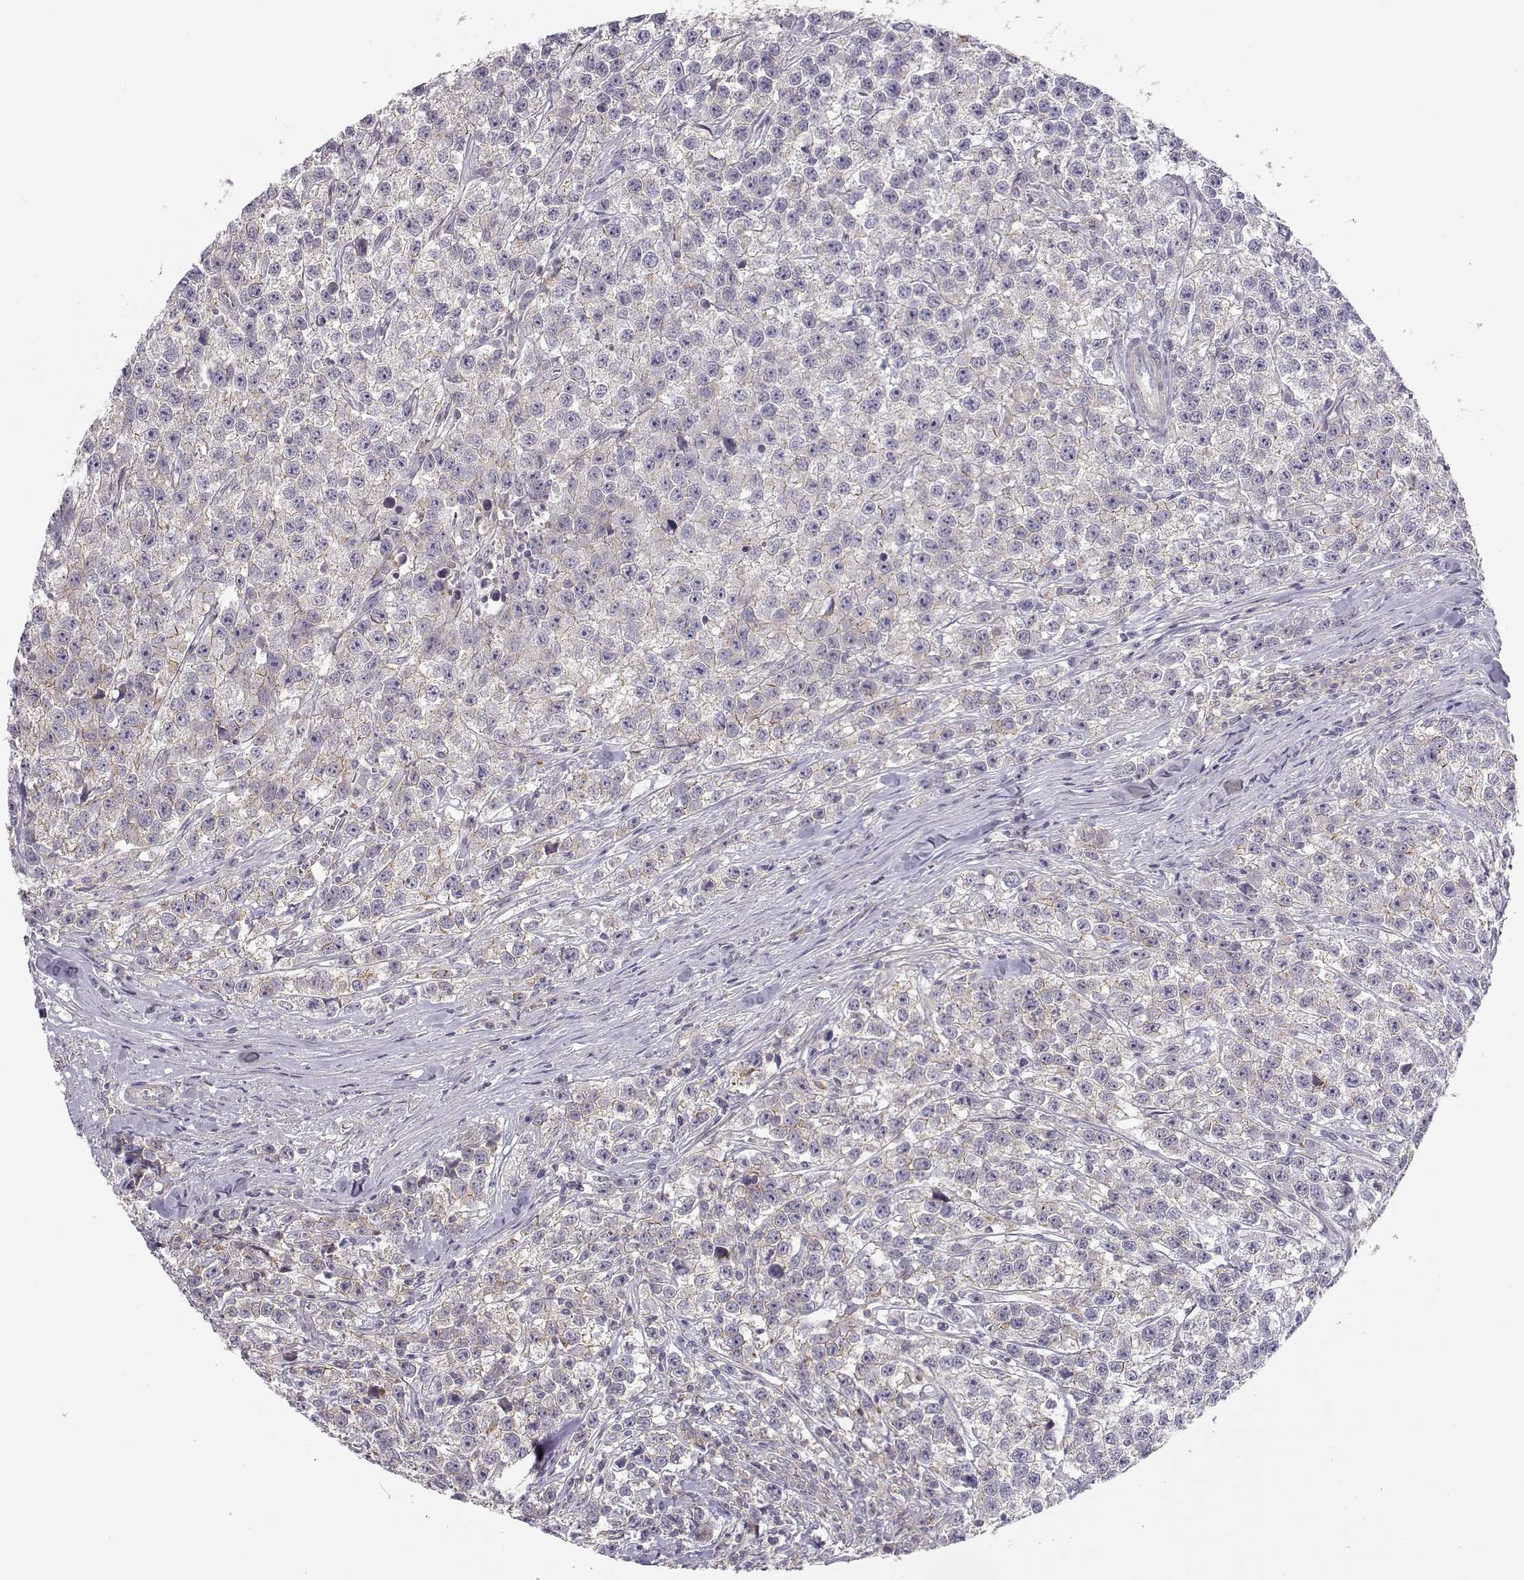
{"staining": {"intensity": "weak", "quantity": "<25%", "location": "cytoplasmic/membranous"}, "tissue": "testis cancer", "cell_type": "Tumor cells", "image_type": "cancer", "snomed": [{"axis": "morphology", "description": "Seminoma, NOS"}, {"axis": "topography", "description": "Testis"}], "caption": "Protein analysis of testis seminoma displays no significant staining in tumor cells. (Stains: DAB (3,3'-diaminobenzidine) immunohistochemistry with hematoxylin counter stain, Microscopy: brightfield microscopy at high magnification).", "gene": "DAPL1", "patient": {"sex": "male", "age": 59}}